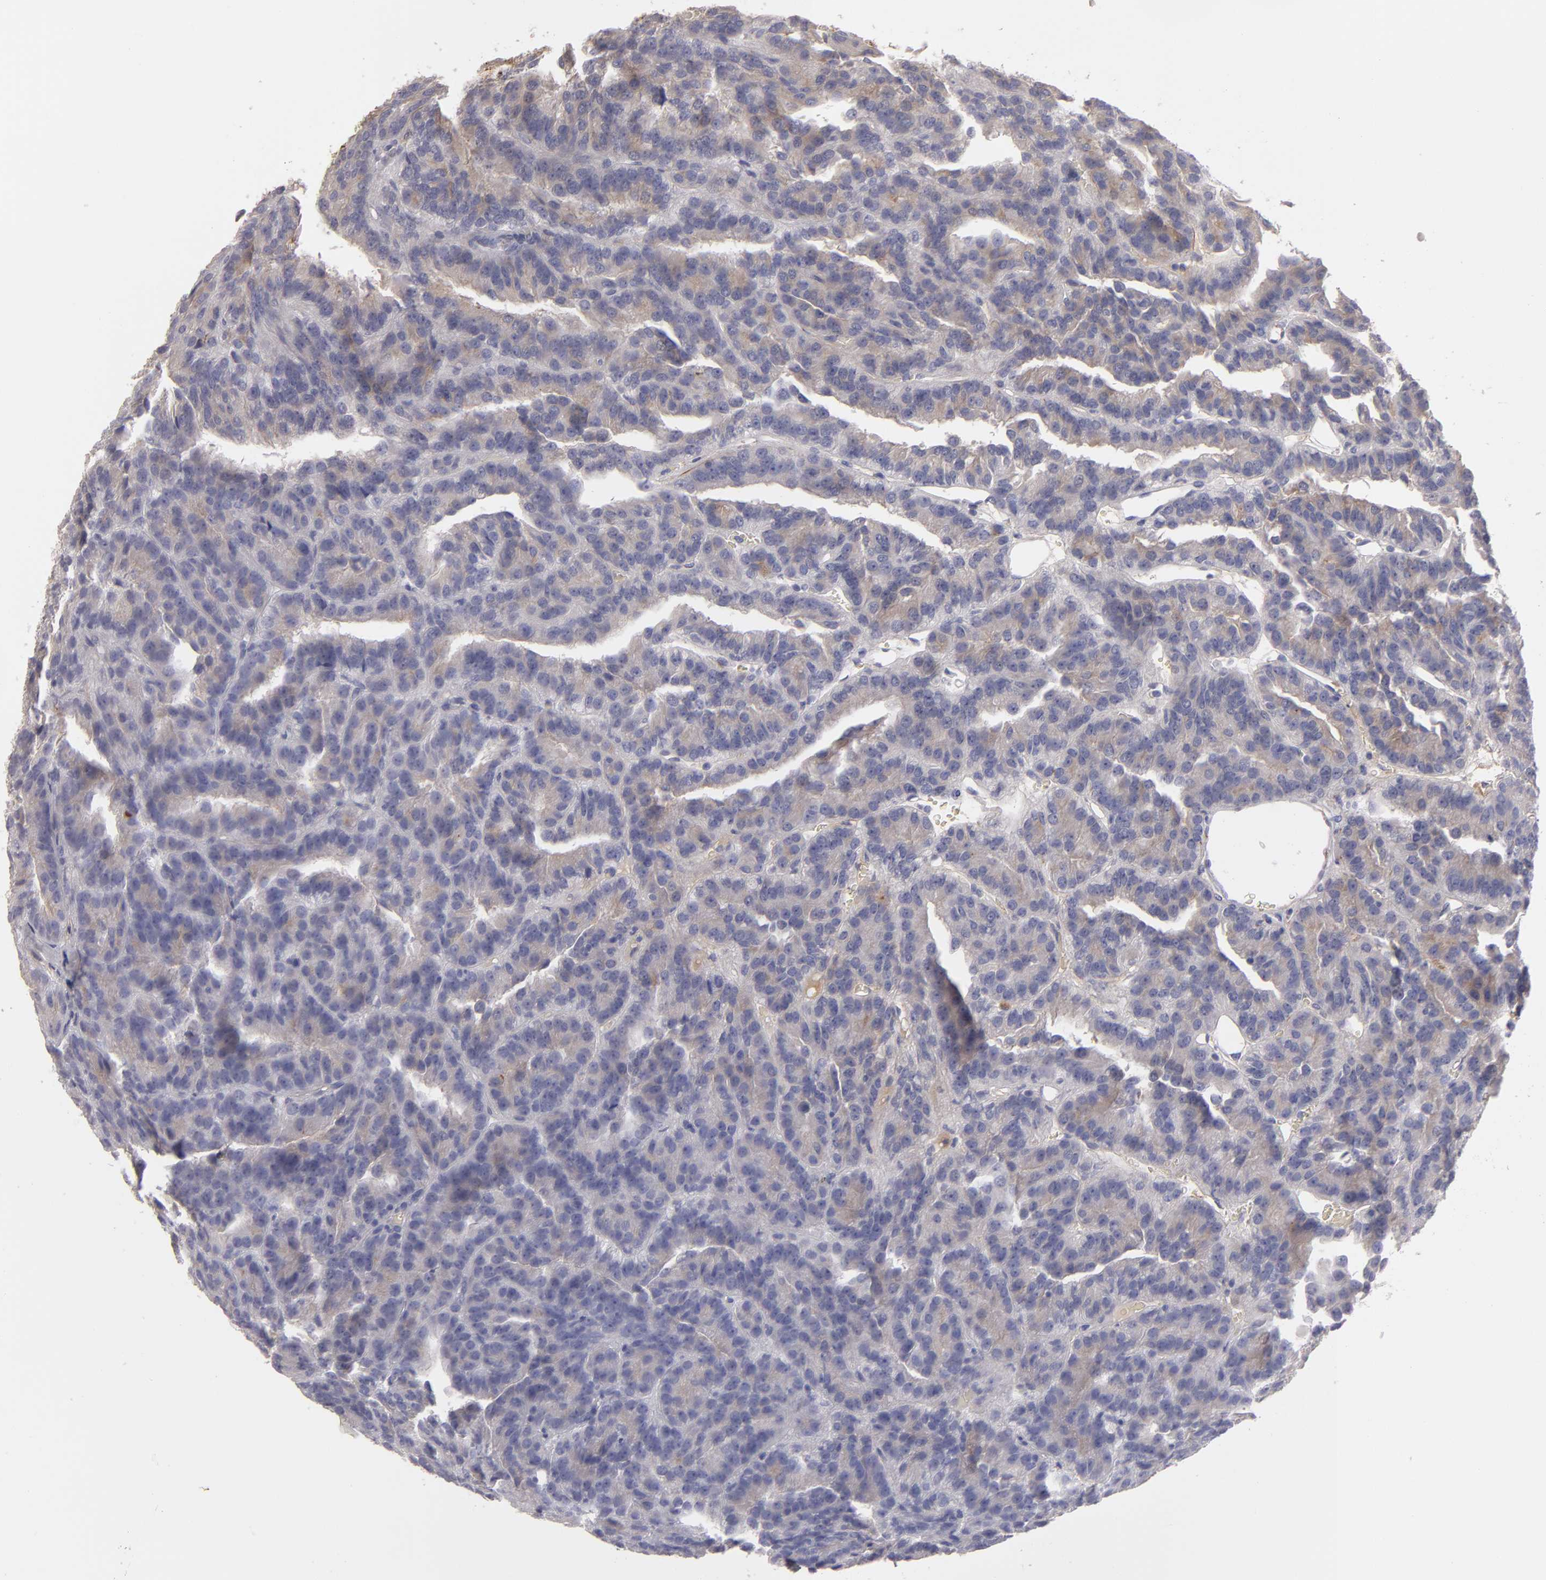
{"staining": {"intensity": "negative", "quantity": "none", "location": "none"}, "tissue": "renal cancer", "cell_type": "Tumor cells", "image_type": "cancer", "snomed": [{"axis": "morphology", "description": "Adenocarcinoma, NOS"}, {"axis": "topography", "description": "Kidney"}], "caption": "Immunohistochemistry (IHC) micrograph of neoplastic tissue: human renal adenocarcinoma stained with DAB displays no significant protein staining in tumor cells. (DAB immunohistochemistry (IHC), high magnification).", "gene": "FBLN1", "patient": {"sex": "male", "age": 46}}